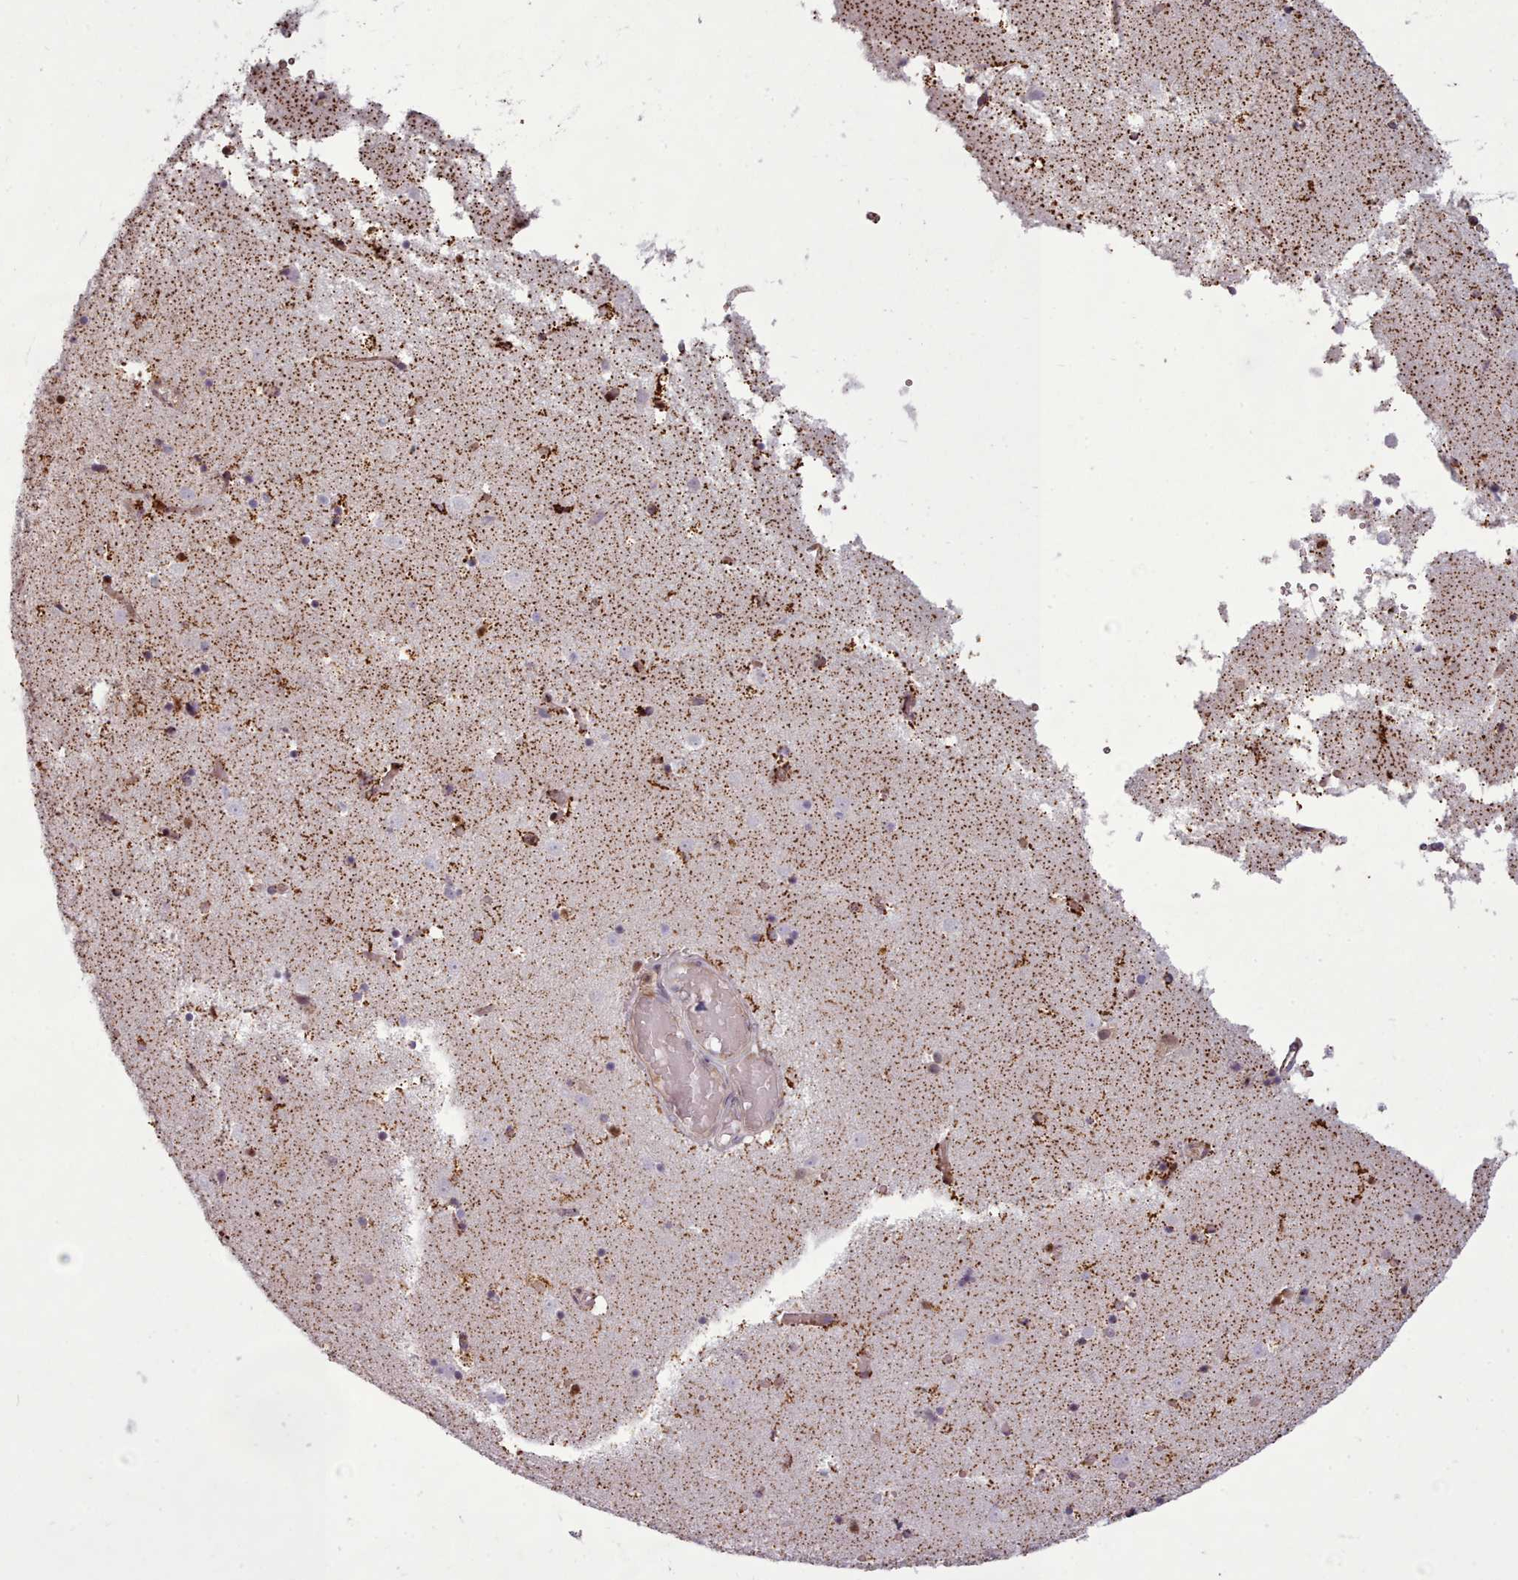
{"staining": {"intensity": "negative", "quantity": "none", "location": "none"}, "tissue": "caudate", "cell_type": "Glial cells", "image_type": "normal", "snomed": [{"axis": "morphology", "description": "Normal tissue, NOS"}, {"axis": "topography", "description": "Lateral ventricle wall"}], "caption": "Protein analysis of benign caudate demonstrates no significant expression in glial cells.", "gene": "LGALS9B", "patient": {"sex": "female", "age": 52}}